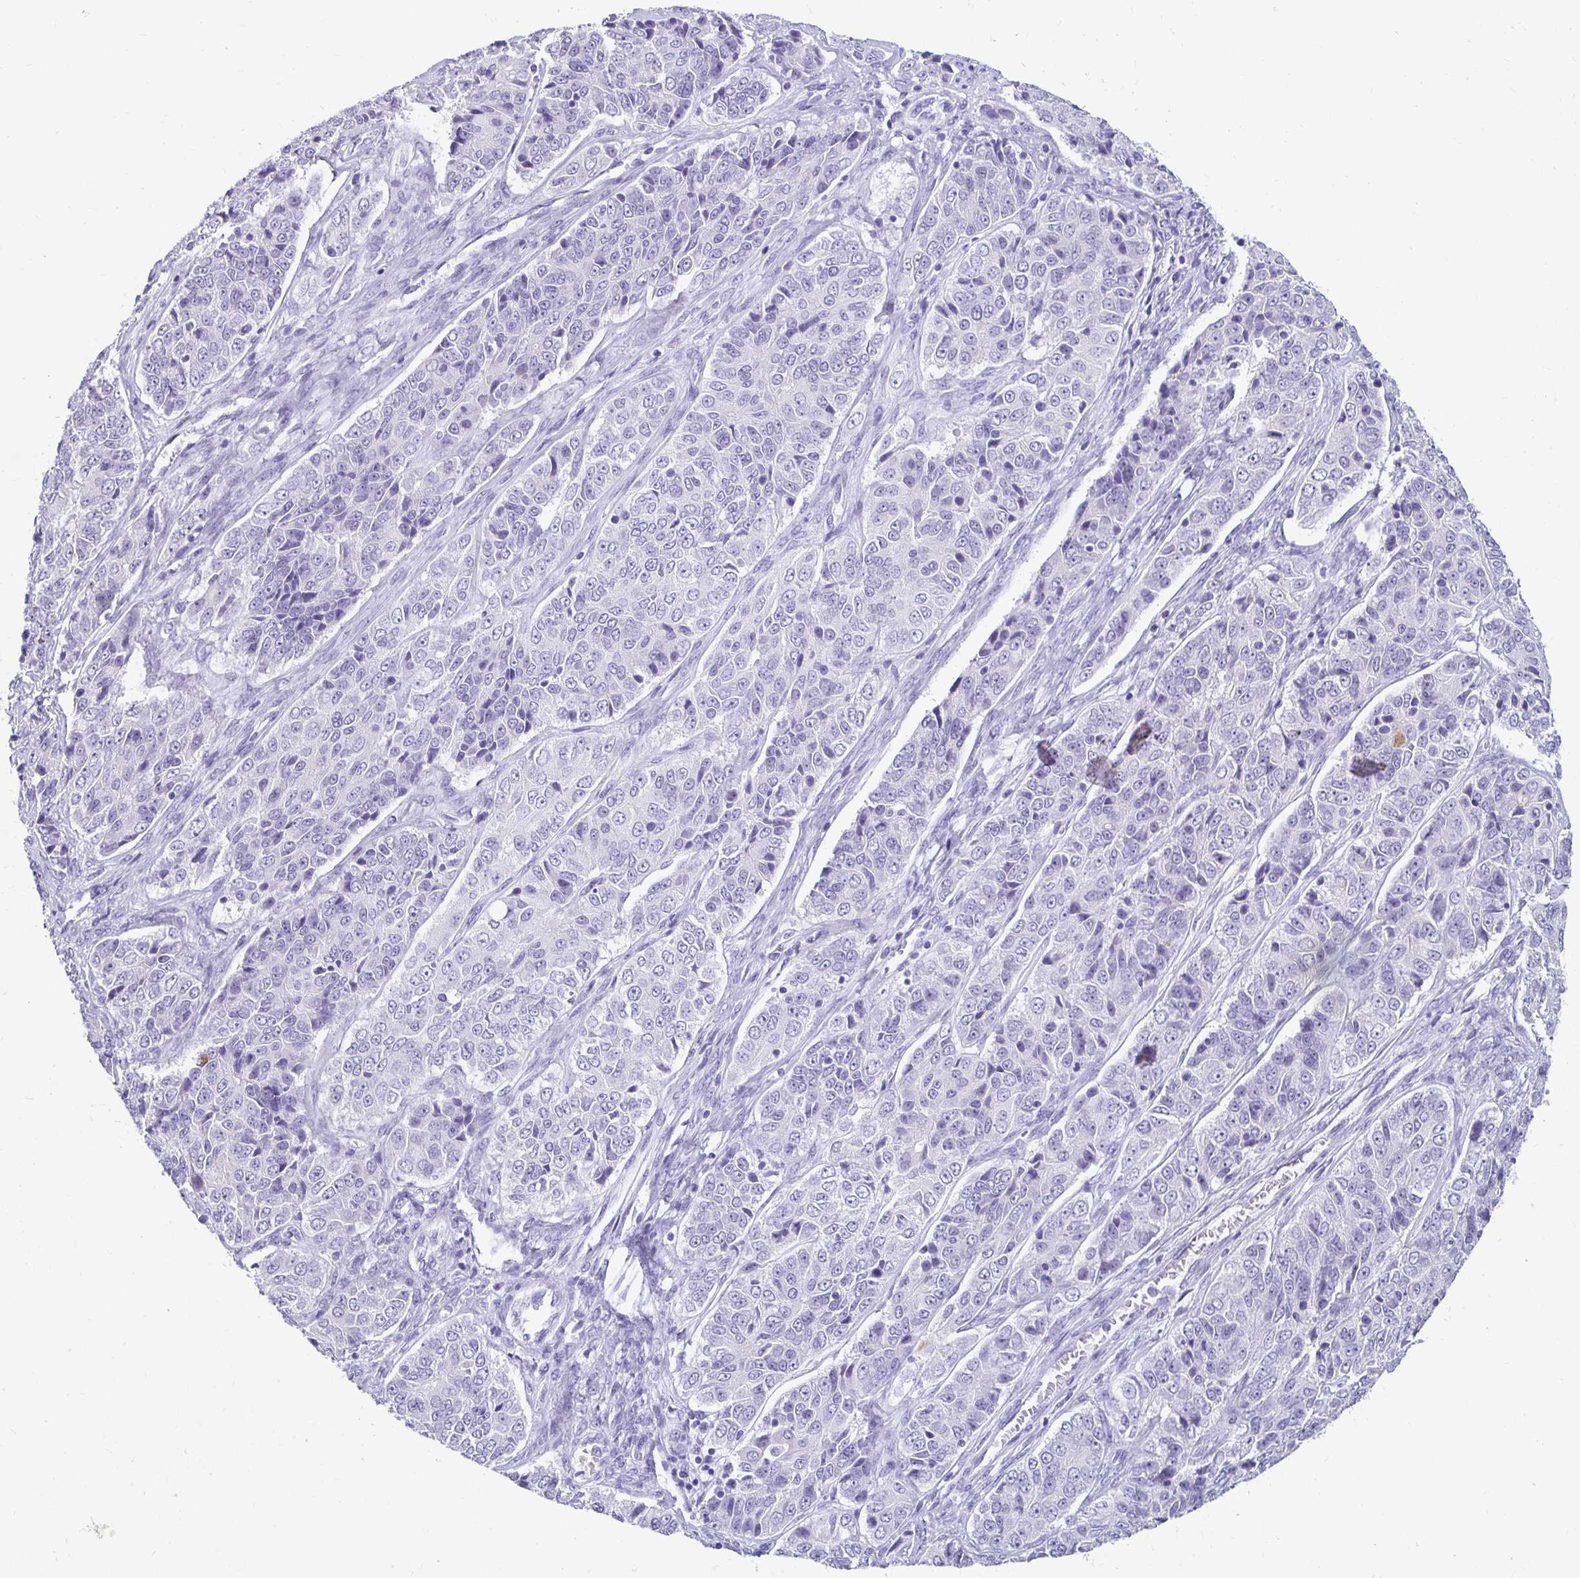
{"staining": {"intensity": "negative", "quantity": "none", "location": "none"}, "tissue": "ovarian cancer", "cell_type": "Tumor cells", "image_type": "cancer", "snomed": [{"axis": "morphology", "description": "Carcinoma, endometroid"}, {"axis": "topography", "description": "Ovary"}], "caption": "An image of human ovarian endometroid carcinoma is negative for staining in tumor cells. The staining is performed using DAB (3,3'-diaminobenzidine) brown chromogen with nuclei counter-stained in using hematoxylin.", "gene": "CST6", "patient": {"sex": "female", "age": 51}}